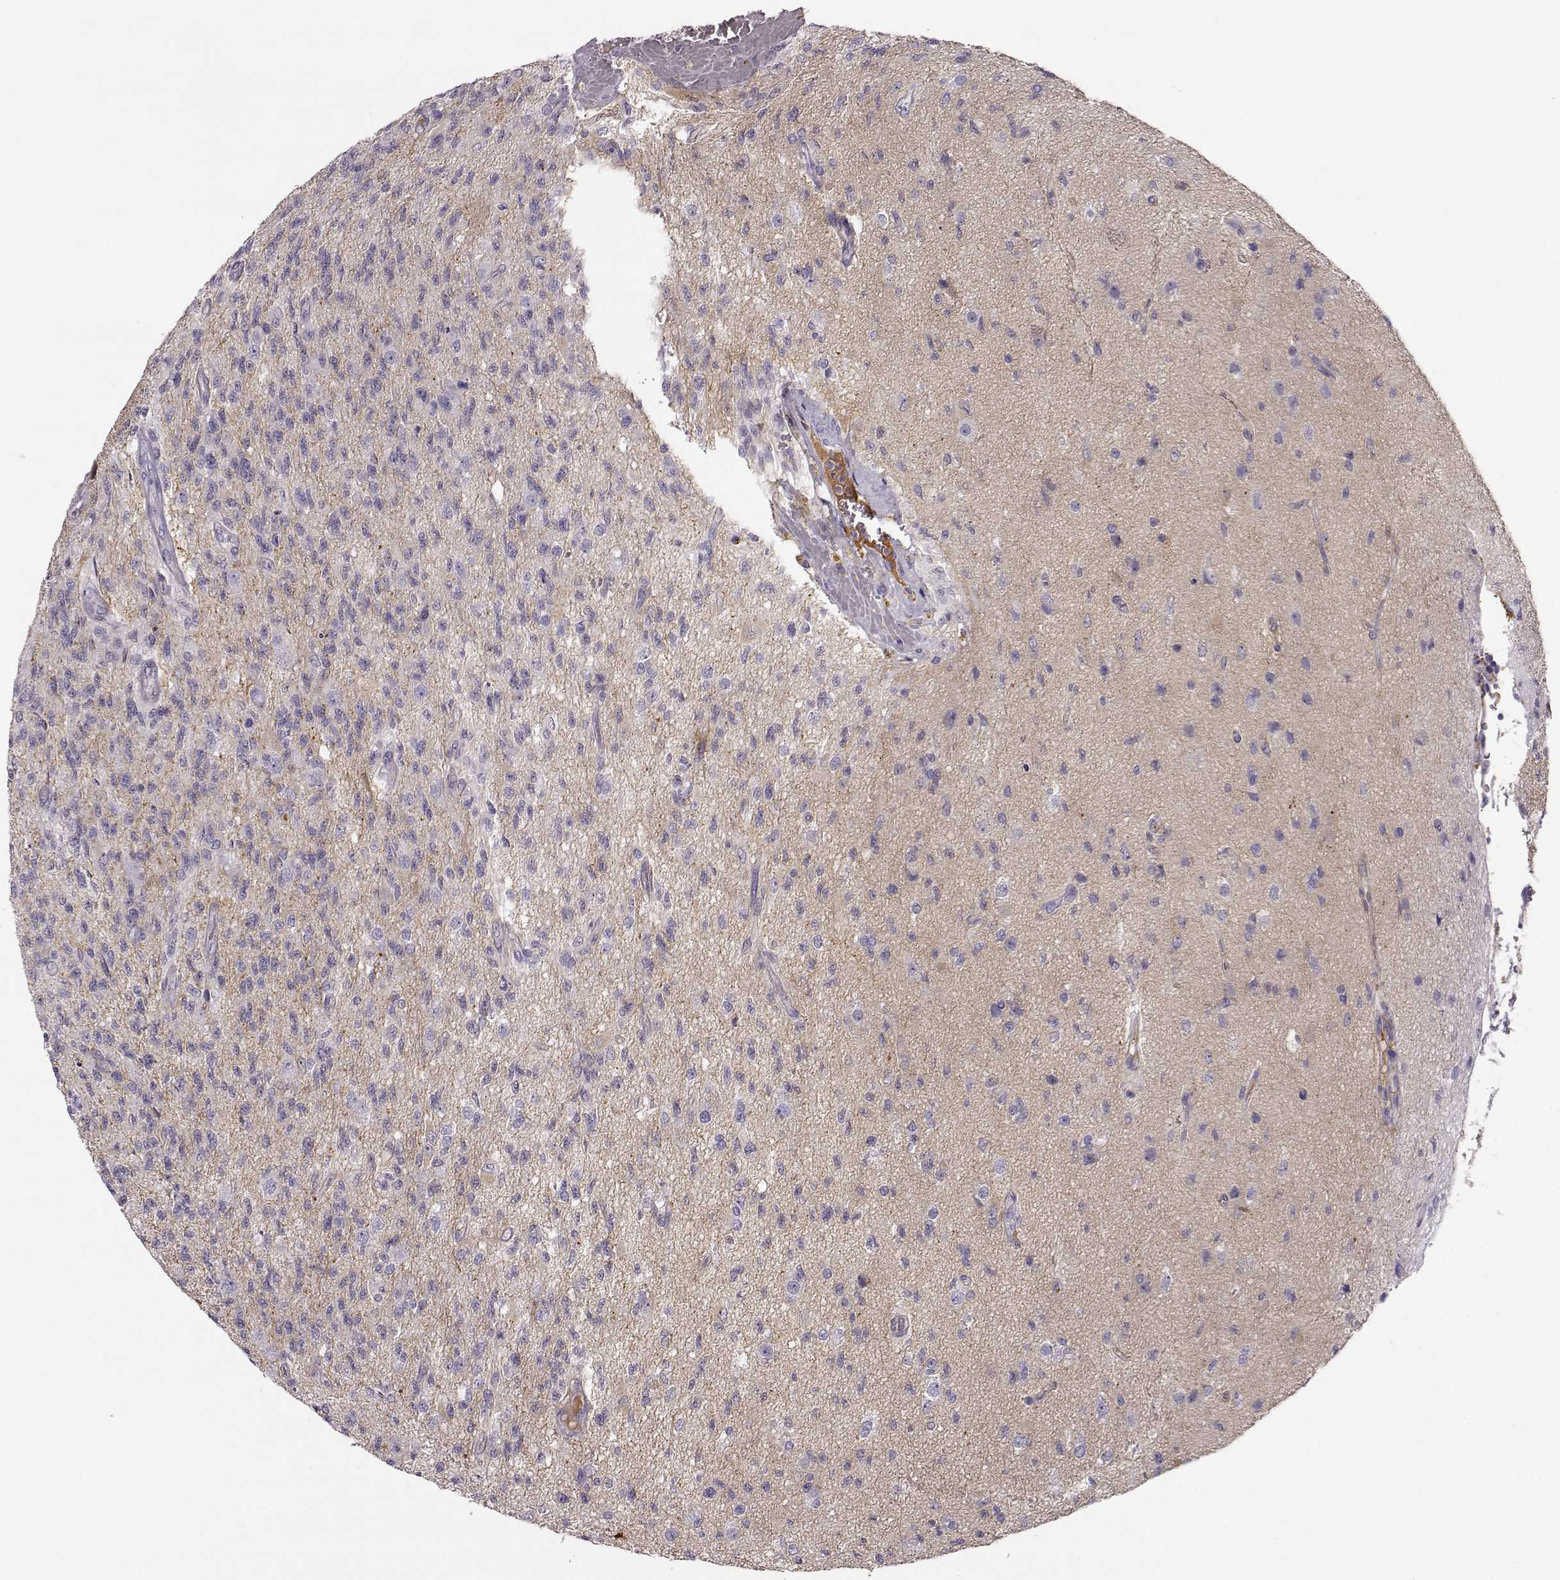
{"staining": {"intensity": "negative", "quantity": "none", "location": "none"}, "tissue": "glioma", "cell_type": "Tumor cells", "image_type": "cancer", "snomed": [{"axis": "morphology", "description": "Glioma, malignant, High grade"}, {"axis": "topography", "description": "Brain"}], "caption": "High magnification brightfield microscopy of glioma stained with DAB (3,3'-diaminobenzidine) (brown) and counterstained with hematoxylin (blue): tumor cells show no significant staining.", "gene": "TRIM69", "patient": {"sex": "male", "age": 56}}